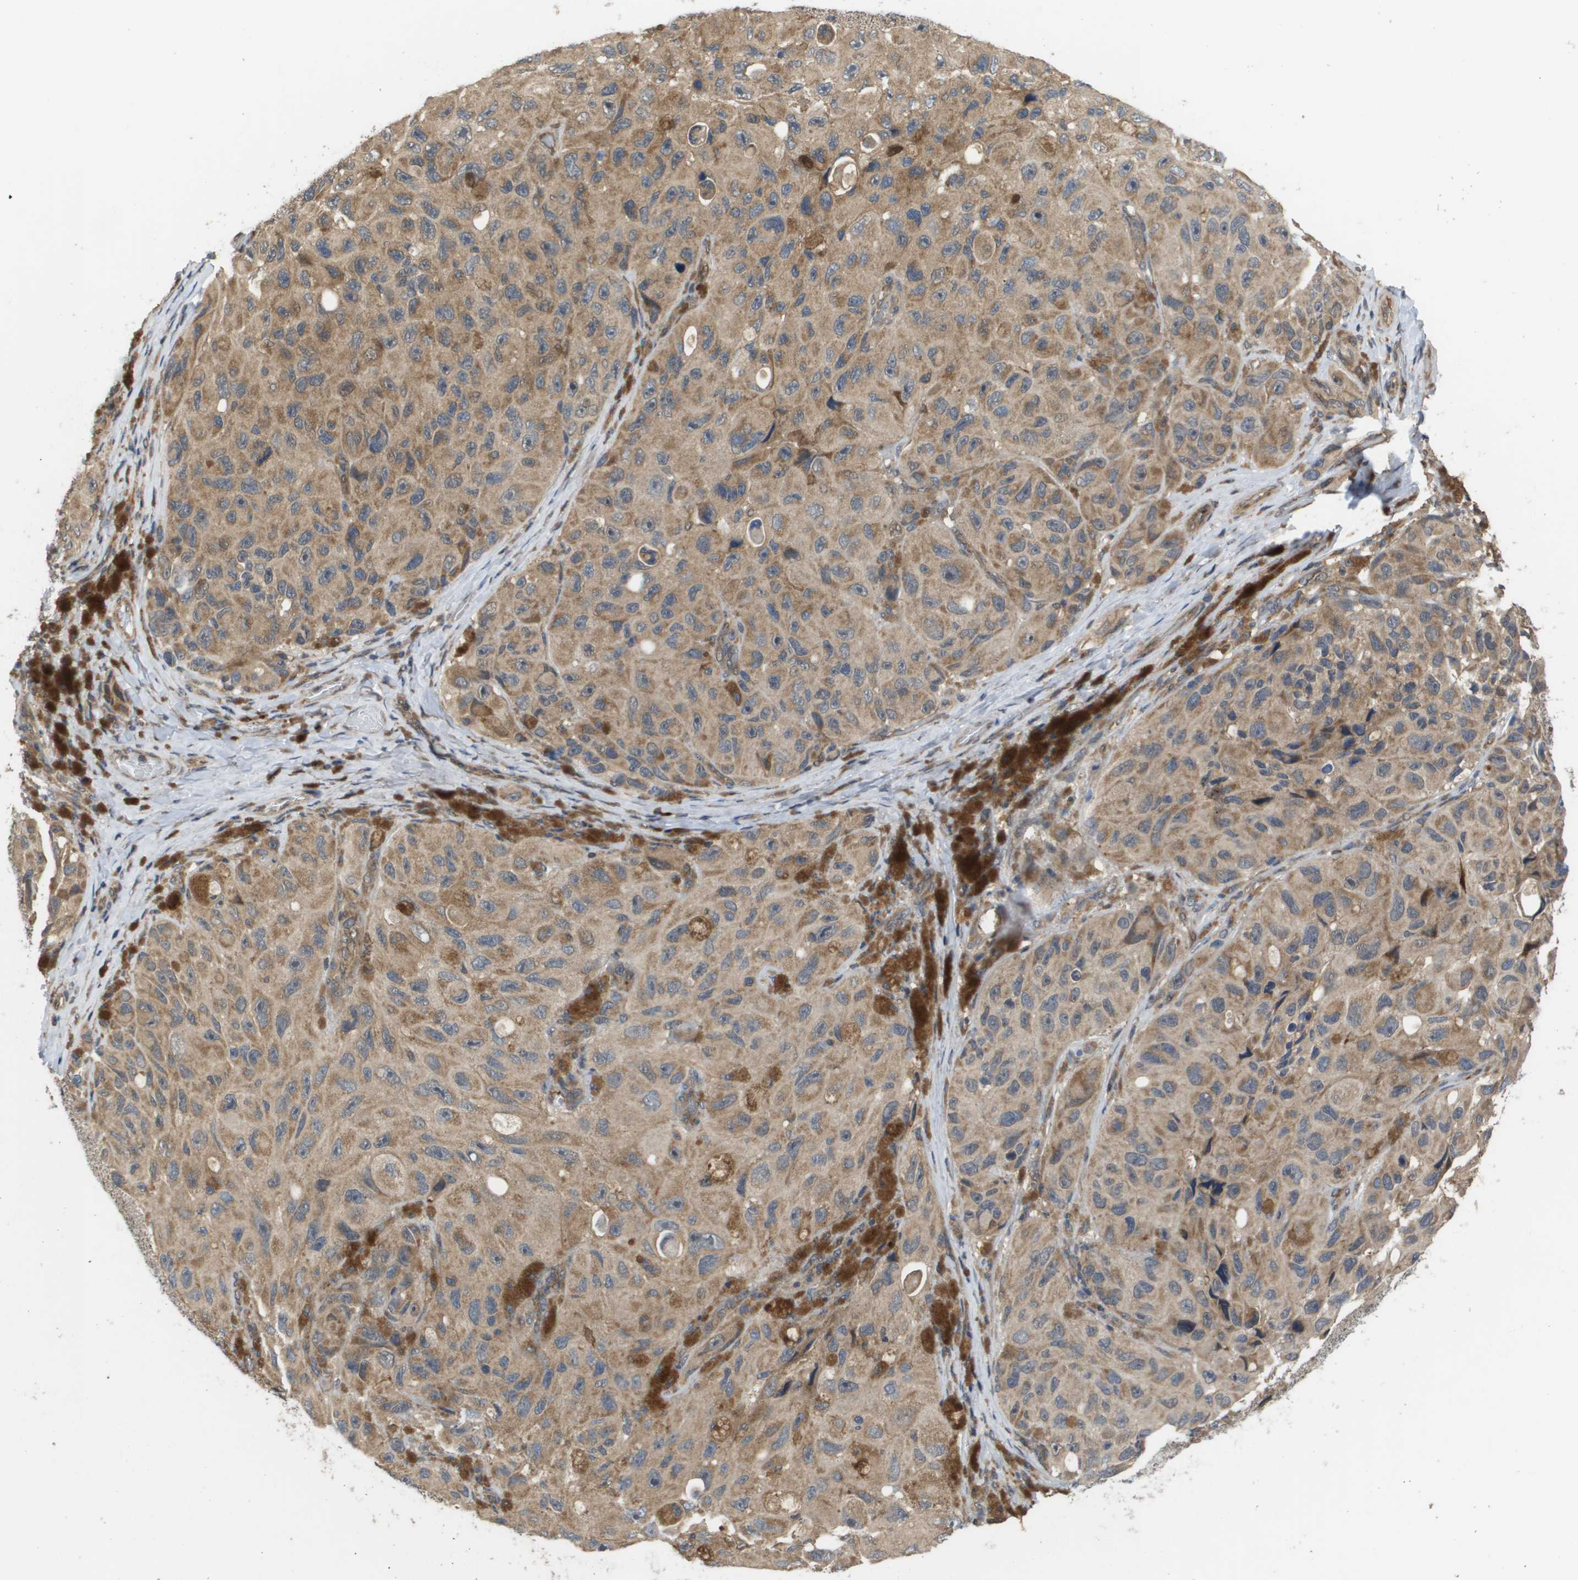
{"staining": {"intensity": "weak", "quantity": "25%-75%", "location": "cytoplasmic/membranous"}, "tissue": "melanoma", "cell_type": "Tumor cells", "image_type": "cancer", "snomed": [{"axis": "morphology", "description": "Malignant melanoma, NOS"}, {"axis": "topography", "description": "Skin"}], "caption": "Melanoma tissue reveals weak cytoplasmic/membranous expression in approximately 25%-75% of tumor cells Using DAB (3,3'-diaminobenzidine) (brown) and hematoxylin (blue) stains, captured at high magnification using brightfield microscopy.", "gene": "RBM38", "patient": {"sex": "female", "age": 73}}